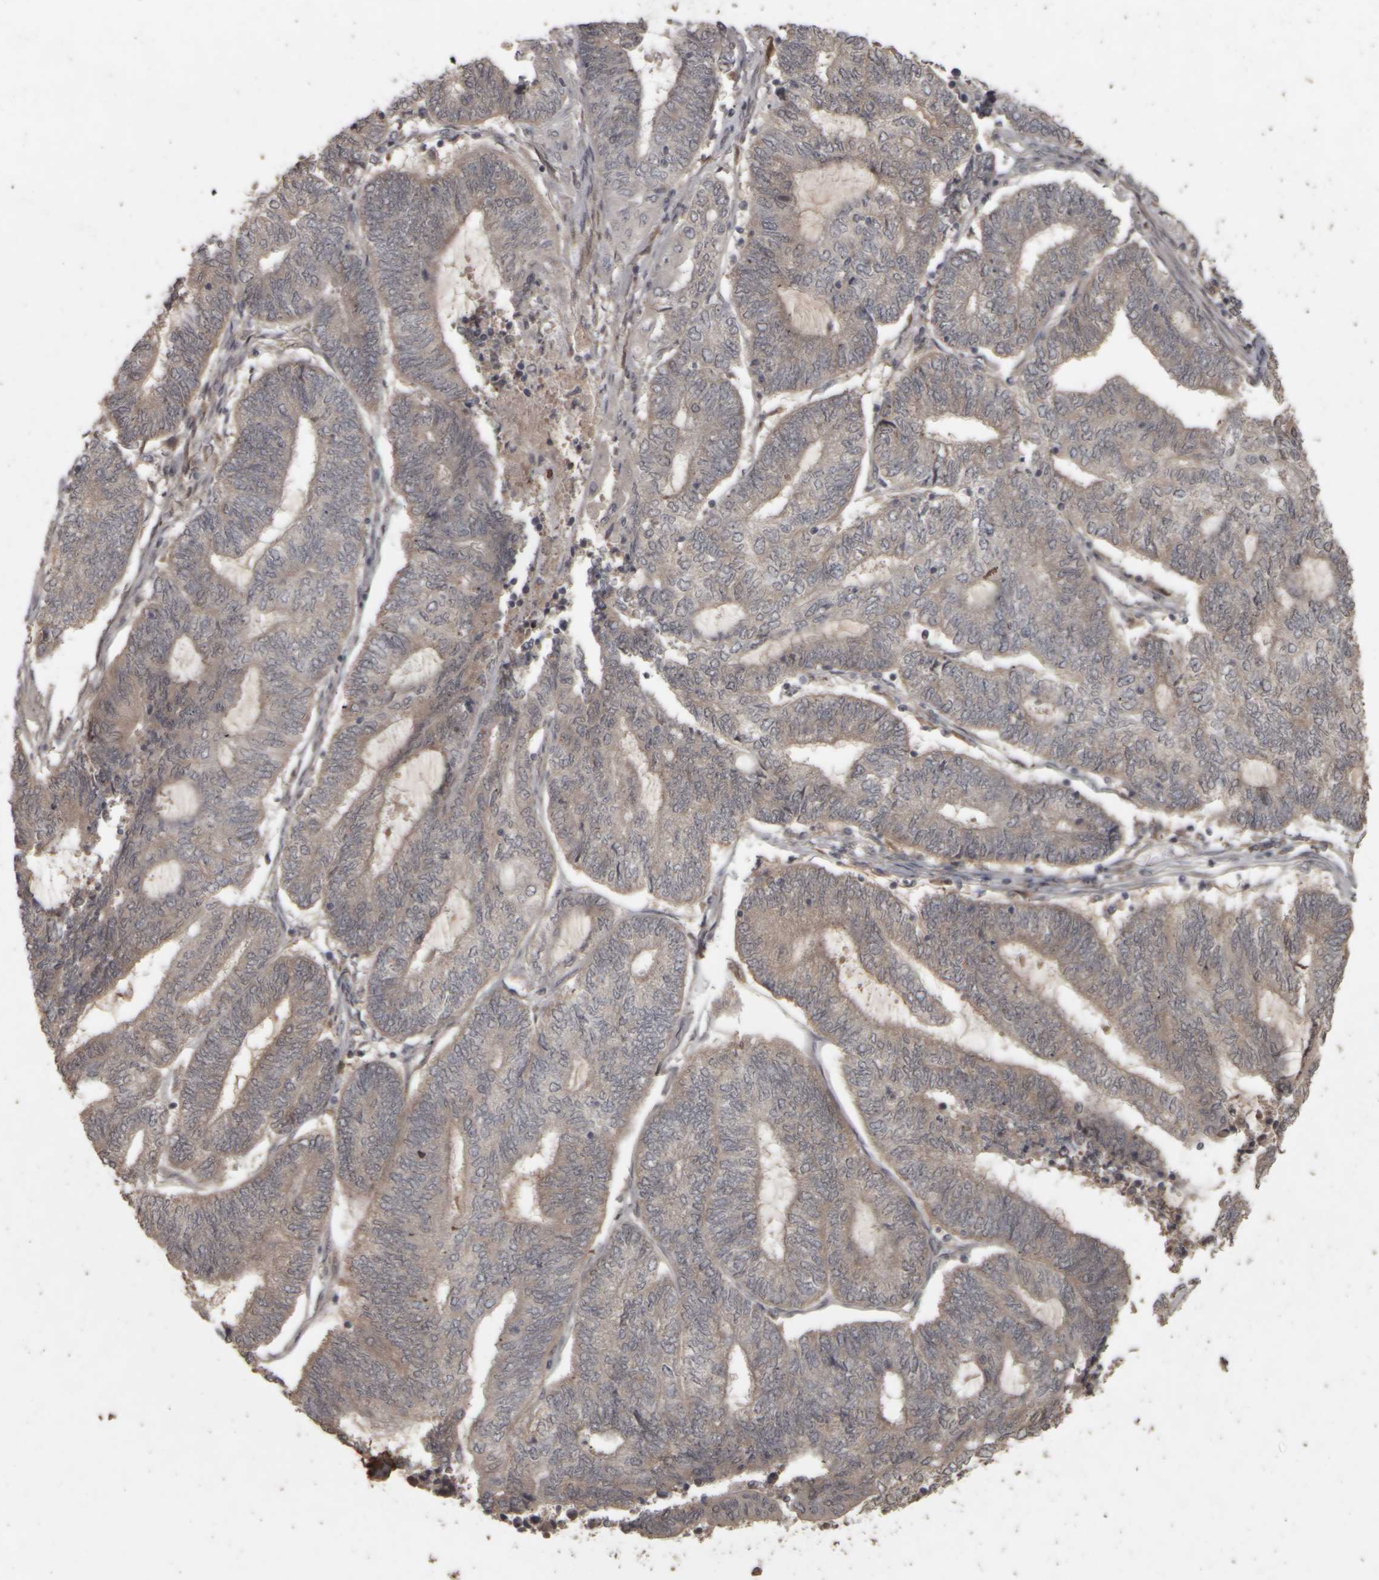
{"staining": {"intensity": "weak", "quantity": "<25%", "location": "cytoplasmic/membranous"}, "tissue": "endometrial cancer", "cell_type": "Tumor cells", "image_type": "cancer", "snomed": [{"axis": "morphology", "description": "Adenocarcinoma, NOS"}, {"axis": "topography", "description": "Uterus"}, {"axis": "topography", "description": "Endometrium"}], "caption": "Immunohistochemical staining of human endometrial adenocarcinoma displays no significant expression in tumor cells.", "gene": "ACO1", "patient": {"sex": "female", "age": 70}}